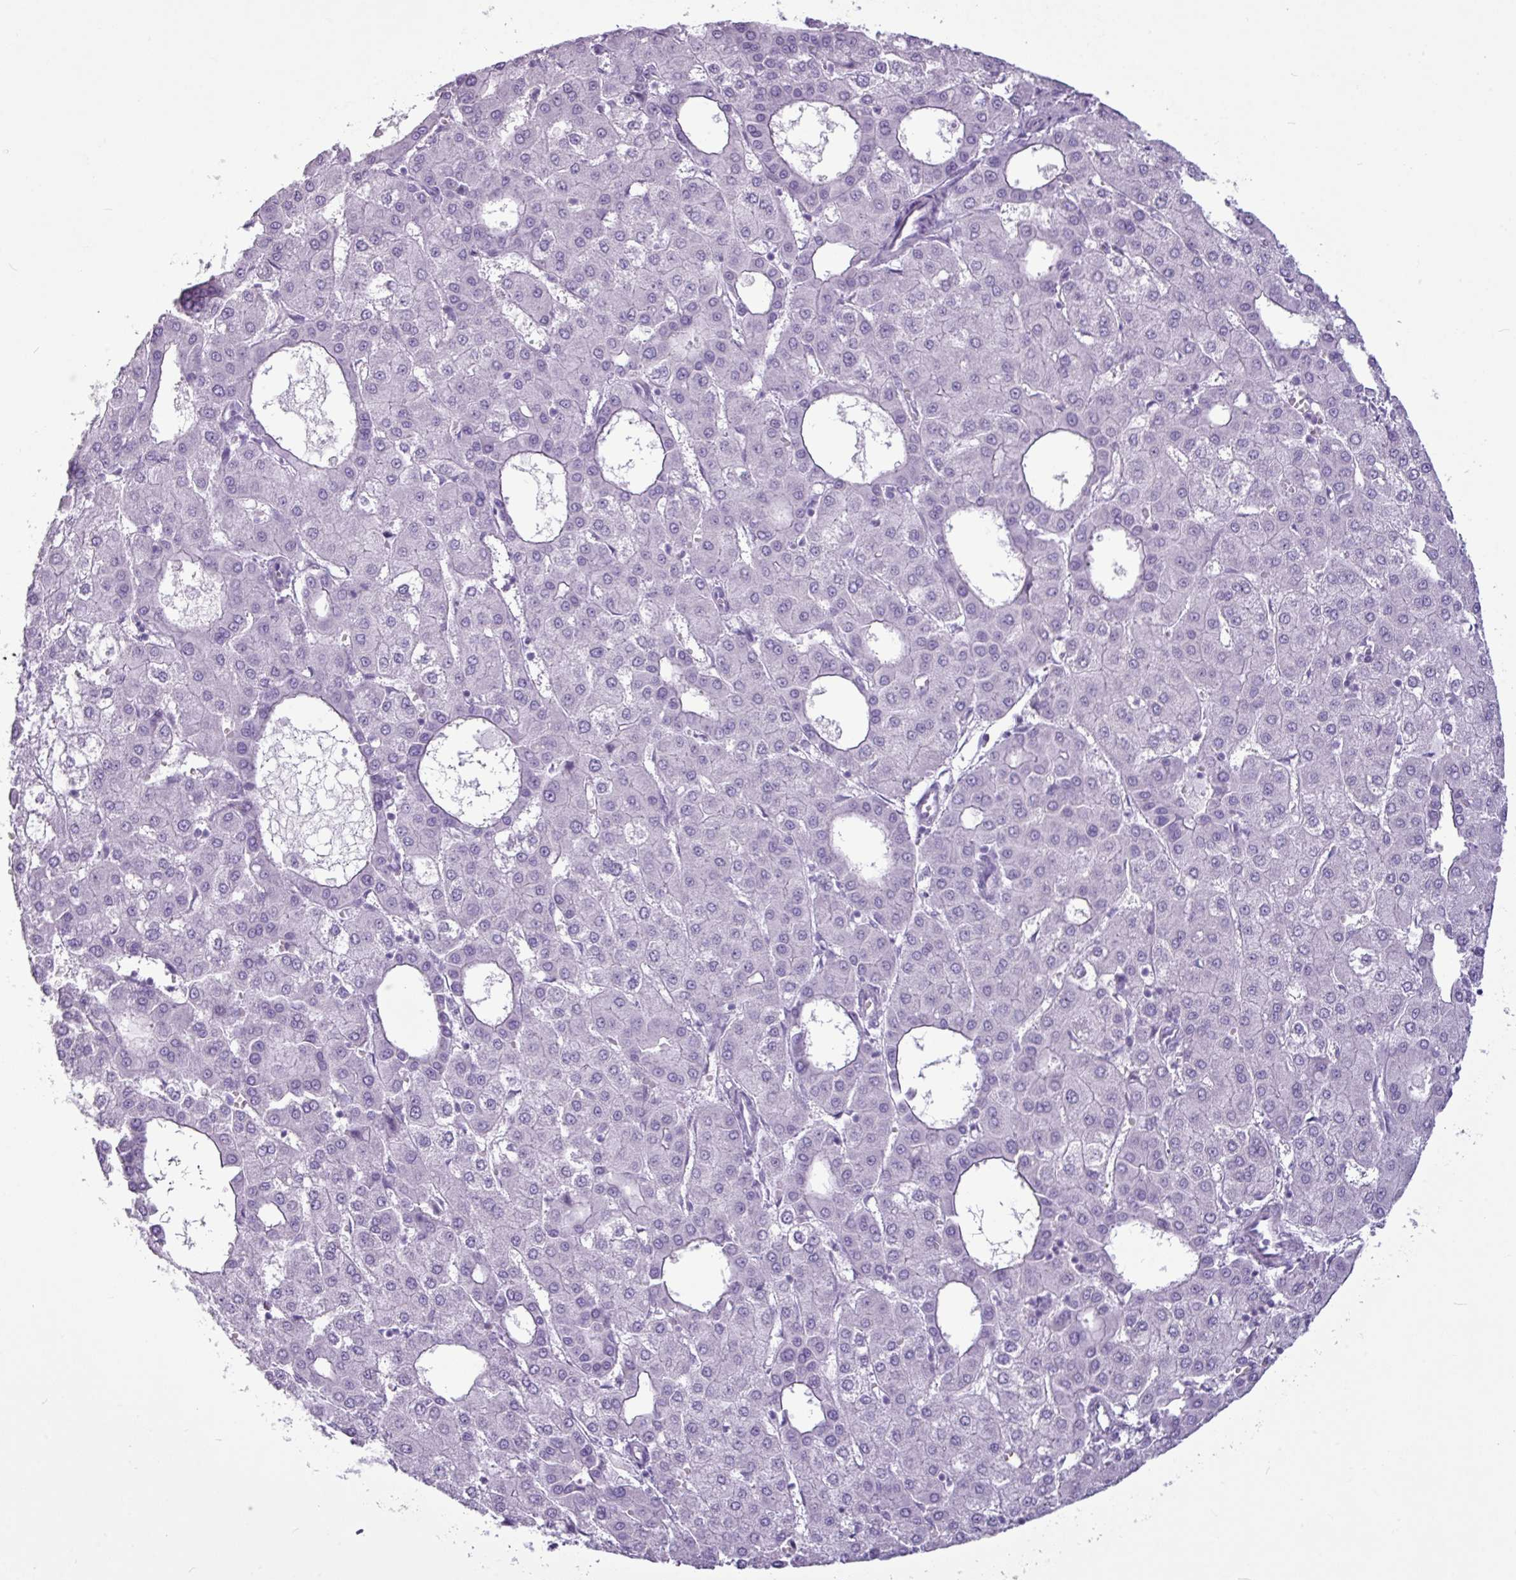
{"staining": {"intensity": "negative", "quantity": "none", "location": "none"}, "tissue": "liver cancer", "cell_type": "Tumor cells", "image_type": "cancer", "snomed": [{"axis": "morphology", "description": "Carcinoma, Hepatocellular, NOS"}, {"axis": "topography", "description": "Liver"}], "caption": "Tumor cells are negative for brown protein staining in hepatocellular carcinoma (liver). The staining is performed using DAB (3,3'-diaminobenzidine) brown chromogen with nuclei counter-stained in using hematoxylin.", "gene": "AMY1B", "patient": {"sex": "male", "age": 47}}